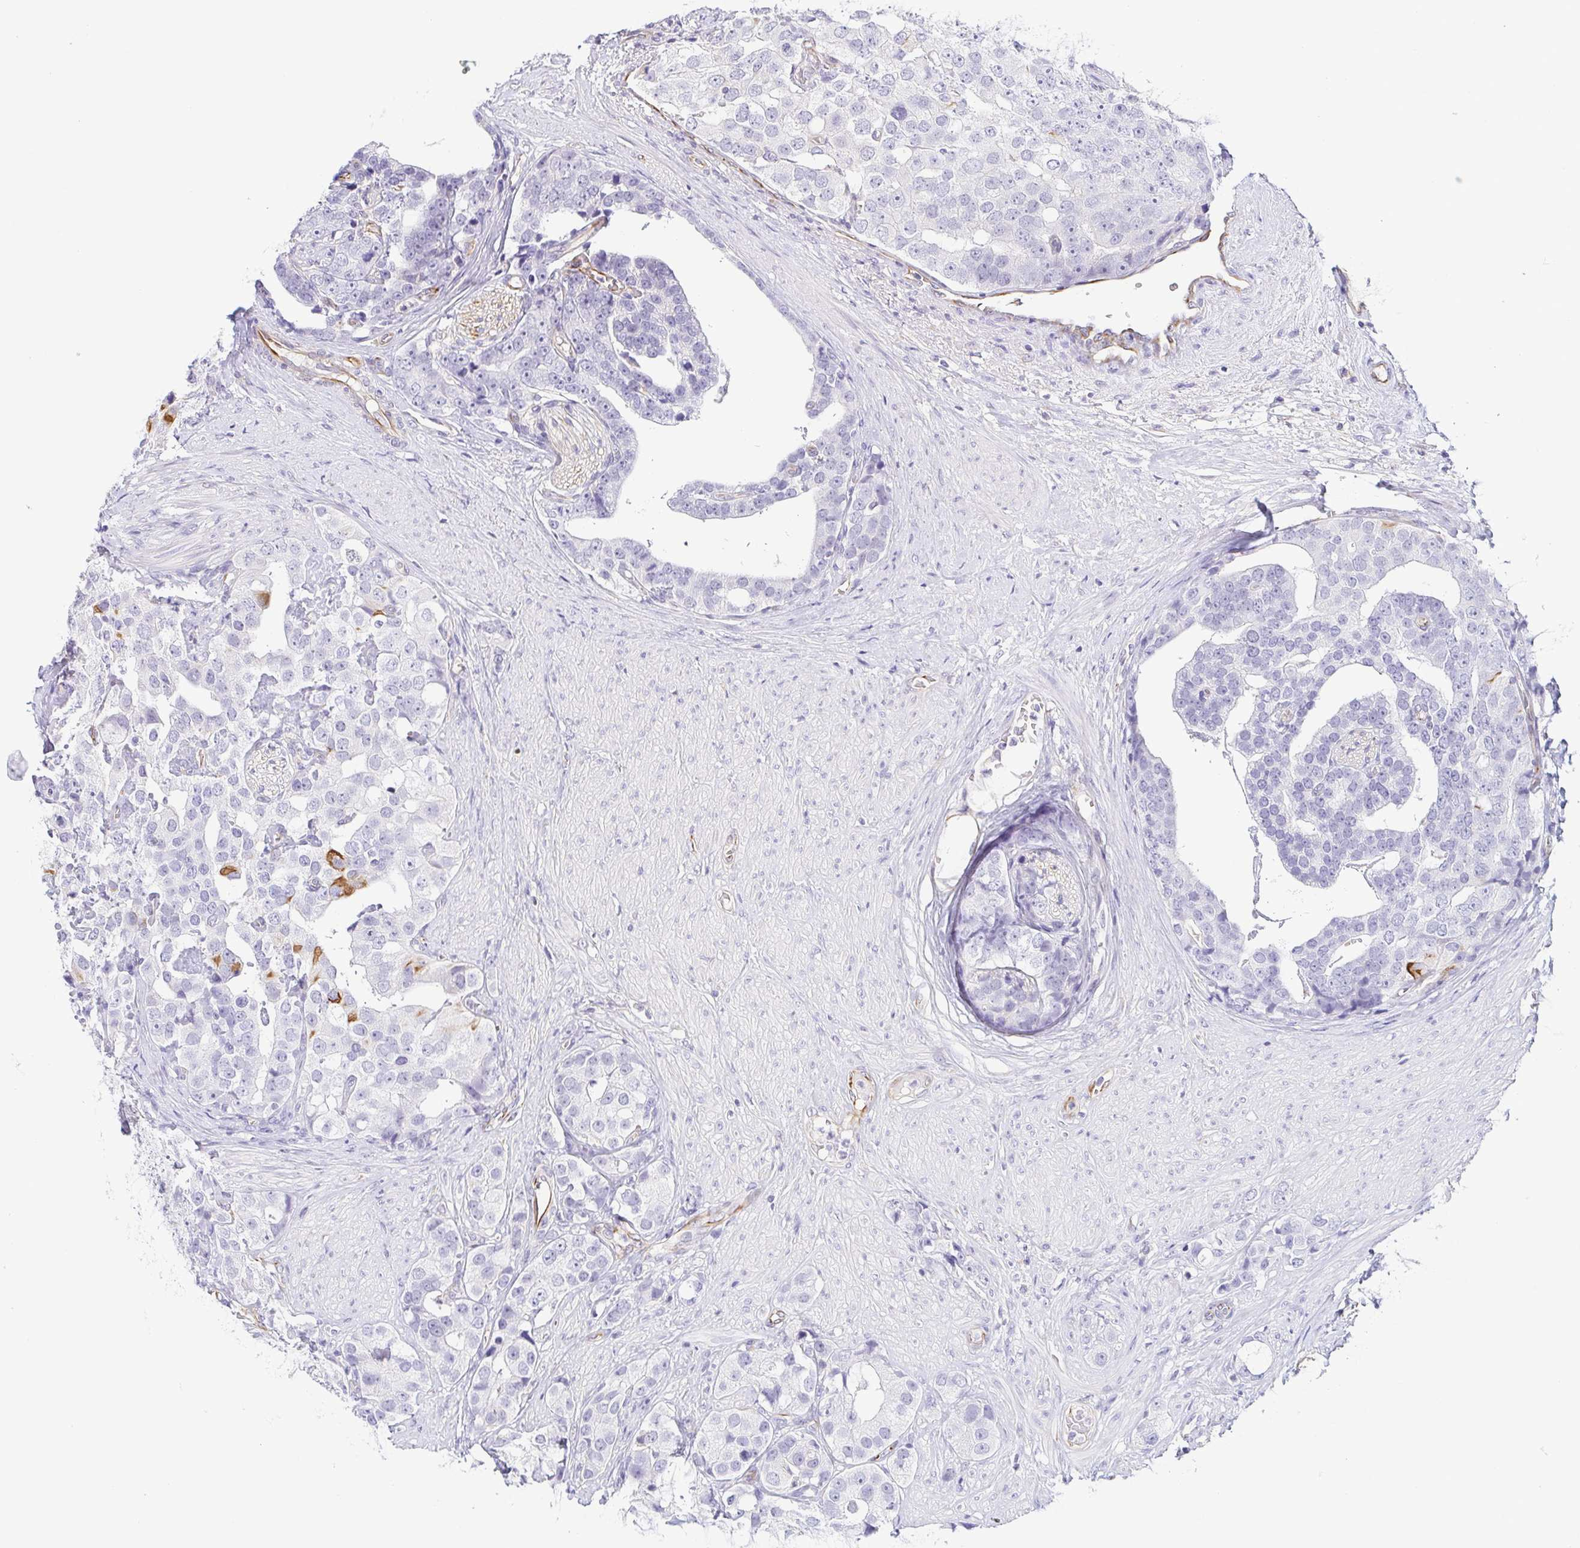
{"staining": {"intensity": "moderate", "quantity": "<25%", "location": "cytoplasmic/membranous"}, "tissue": "prostate cancer", "cell_type": "Tumor cells", "image_type": "cancer", "snomed": [{"axis": "morphology", "description": "Adenocarcinoma, High grade"}, {"axis": "topography", "description": "Prostate"}], "caption": "High-power microscopy captured an immunohistochemistry (IHC) photomicrograph of prostate cancer, revealing moderate cytoplasmic/membranous staining in about <25% of tumor cells.", "gene": "COL17A1", "patient": {"sex": "male", "age": 71}}